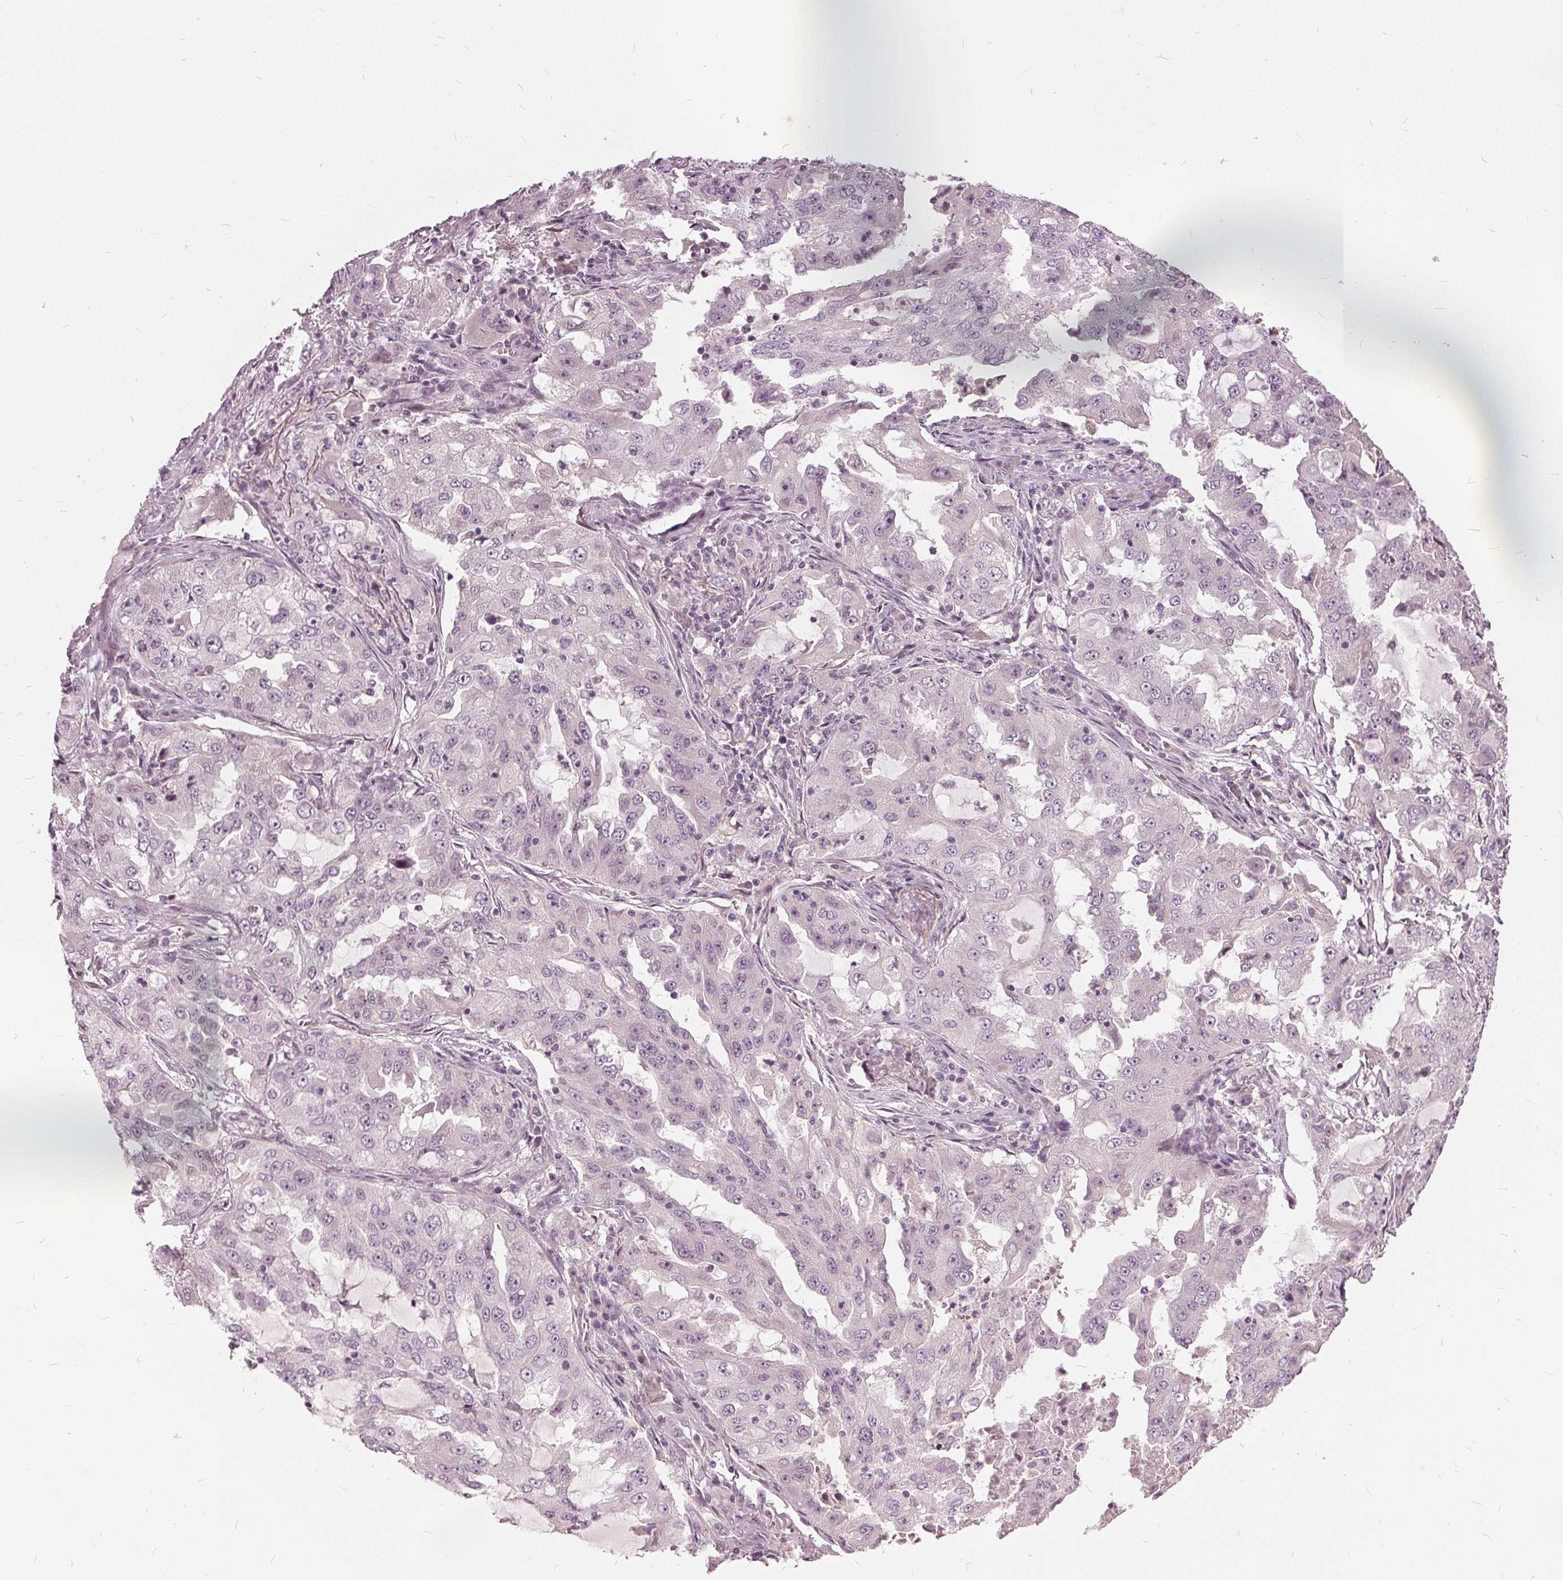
{"staining": {"intensity": "negative", "quantity": "none", "location": "none"}, "tissue": "lung cancer", "cell_type": "Tumor cells", "image_type": "cancer", "snomed": [{"axis": "morphology", "description": "Adenocarcinoma, NOS"}, {"axis": "topography", "description": "Lung"}], "caption": "Tumor cells are negative for protein expression in human lung adenocarcinoma.", "gene": "KLK13", "patient": {"sex": "female", "age": 61}}